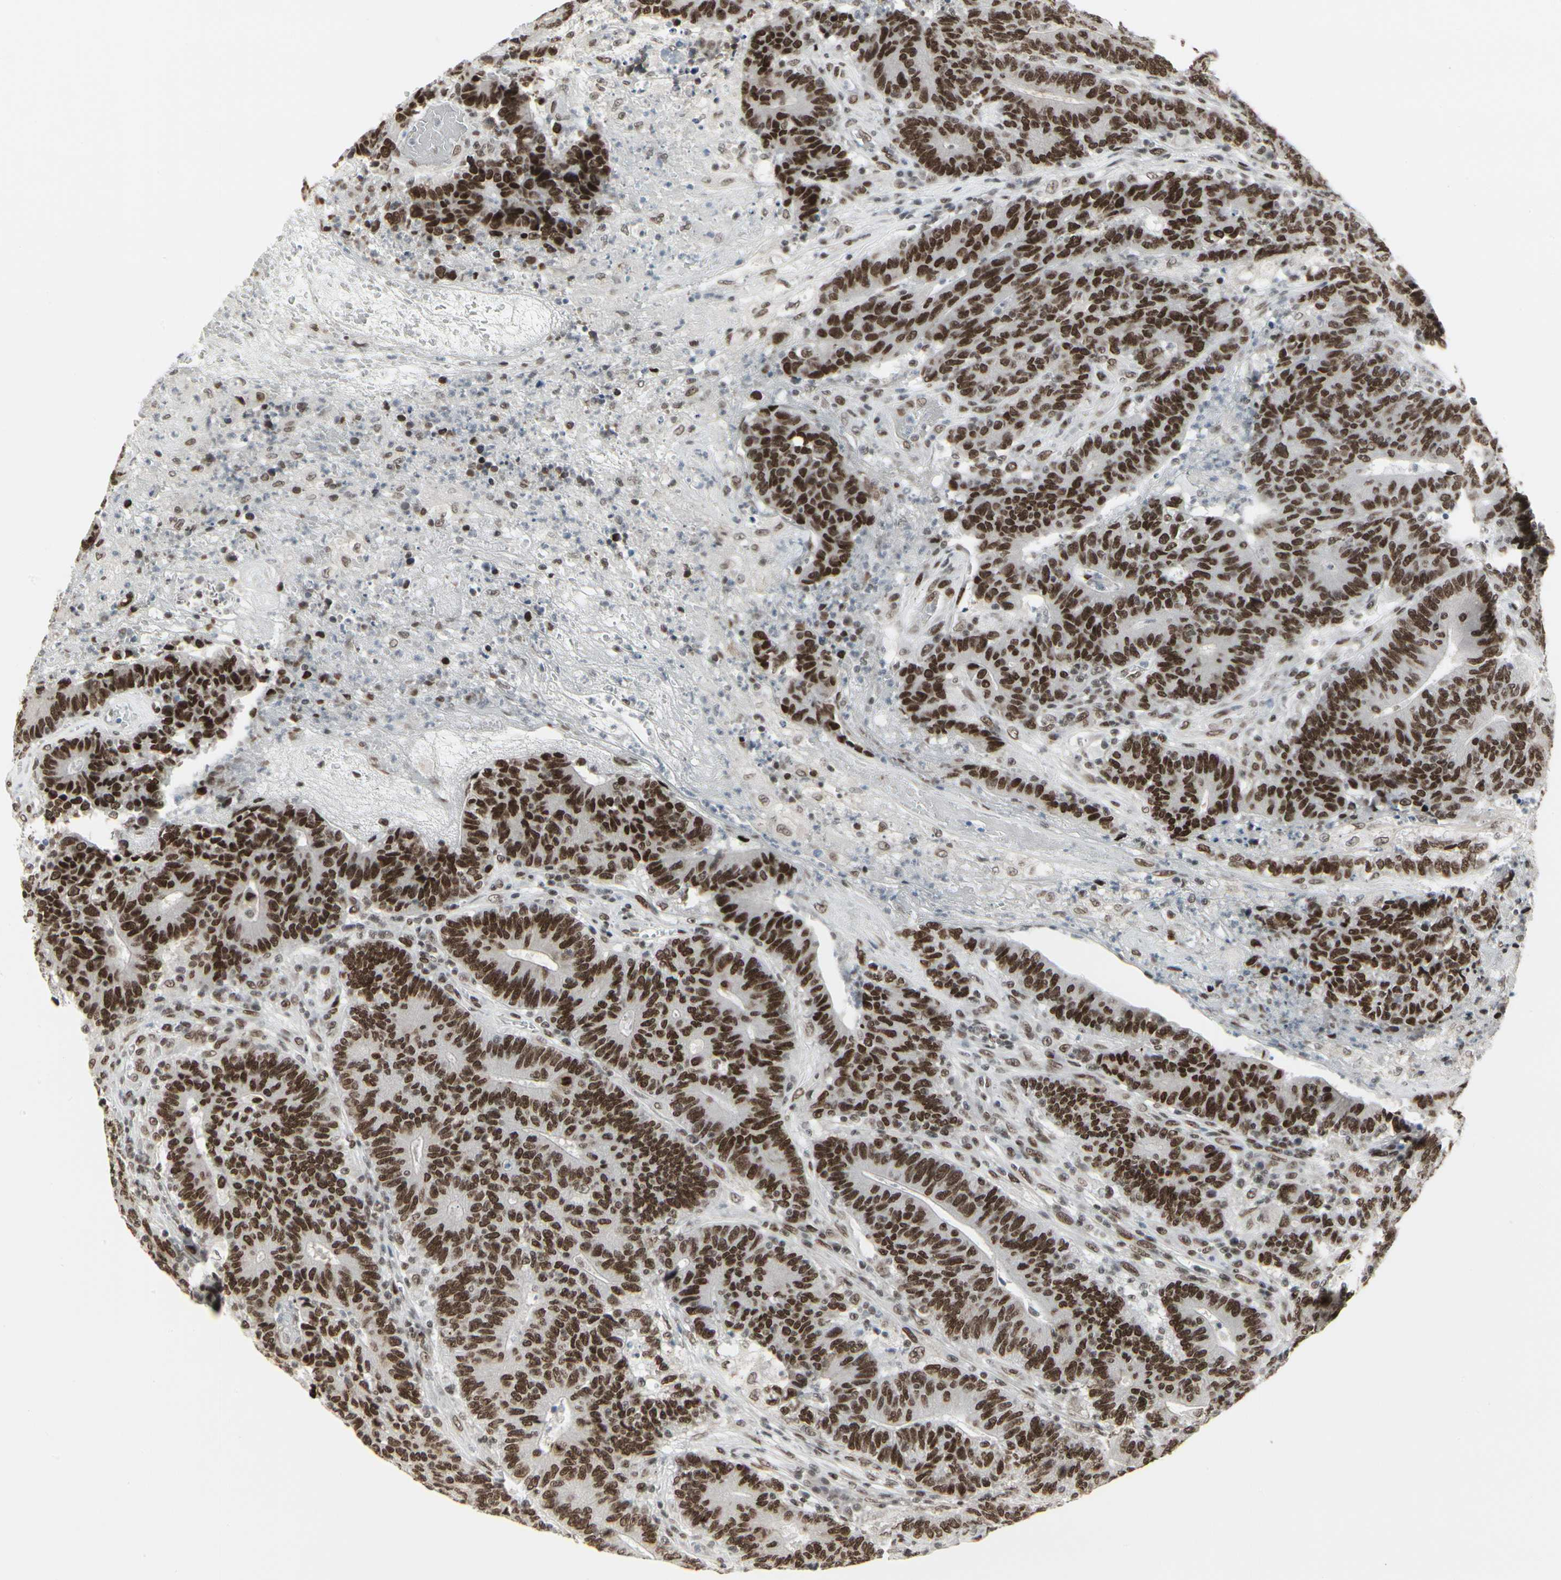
{"staining": {"intensity": "strong", "quantity": ">75%", "location": "nuclear"}, "tissue": "colorectal cancer", "cell_type": "Tumor cells", "image_type": "cancer", "snomed": [{"axis": "morphology", "description": "Normal tissue, NOS"}, {"axis": "morphology", "description": "Adenocarcinoma, NOS"}, {"axis": "topography", "description": "Colon"}], "caption": "A photomicrograph of adenocarcinoma (colorectal) stained for a protein reveals strong nuclear brown staining in tumor cells. The protein is shown in brown color, while the nuclei are stained blue.", "gene": "HMG20A", "patient": {"sex": "female", "age": 75}}